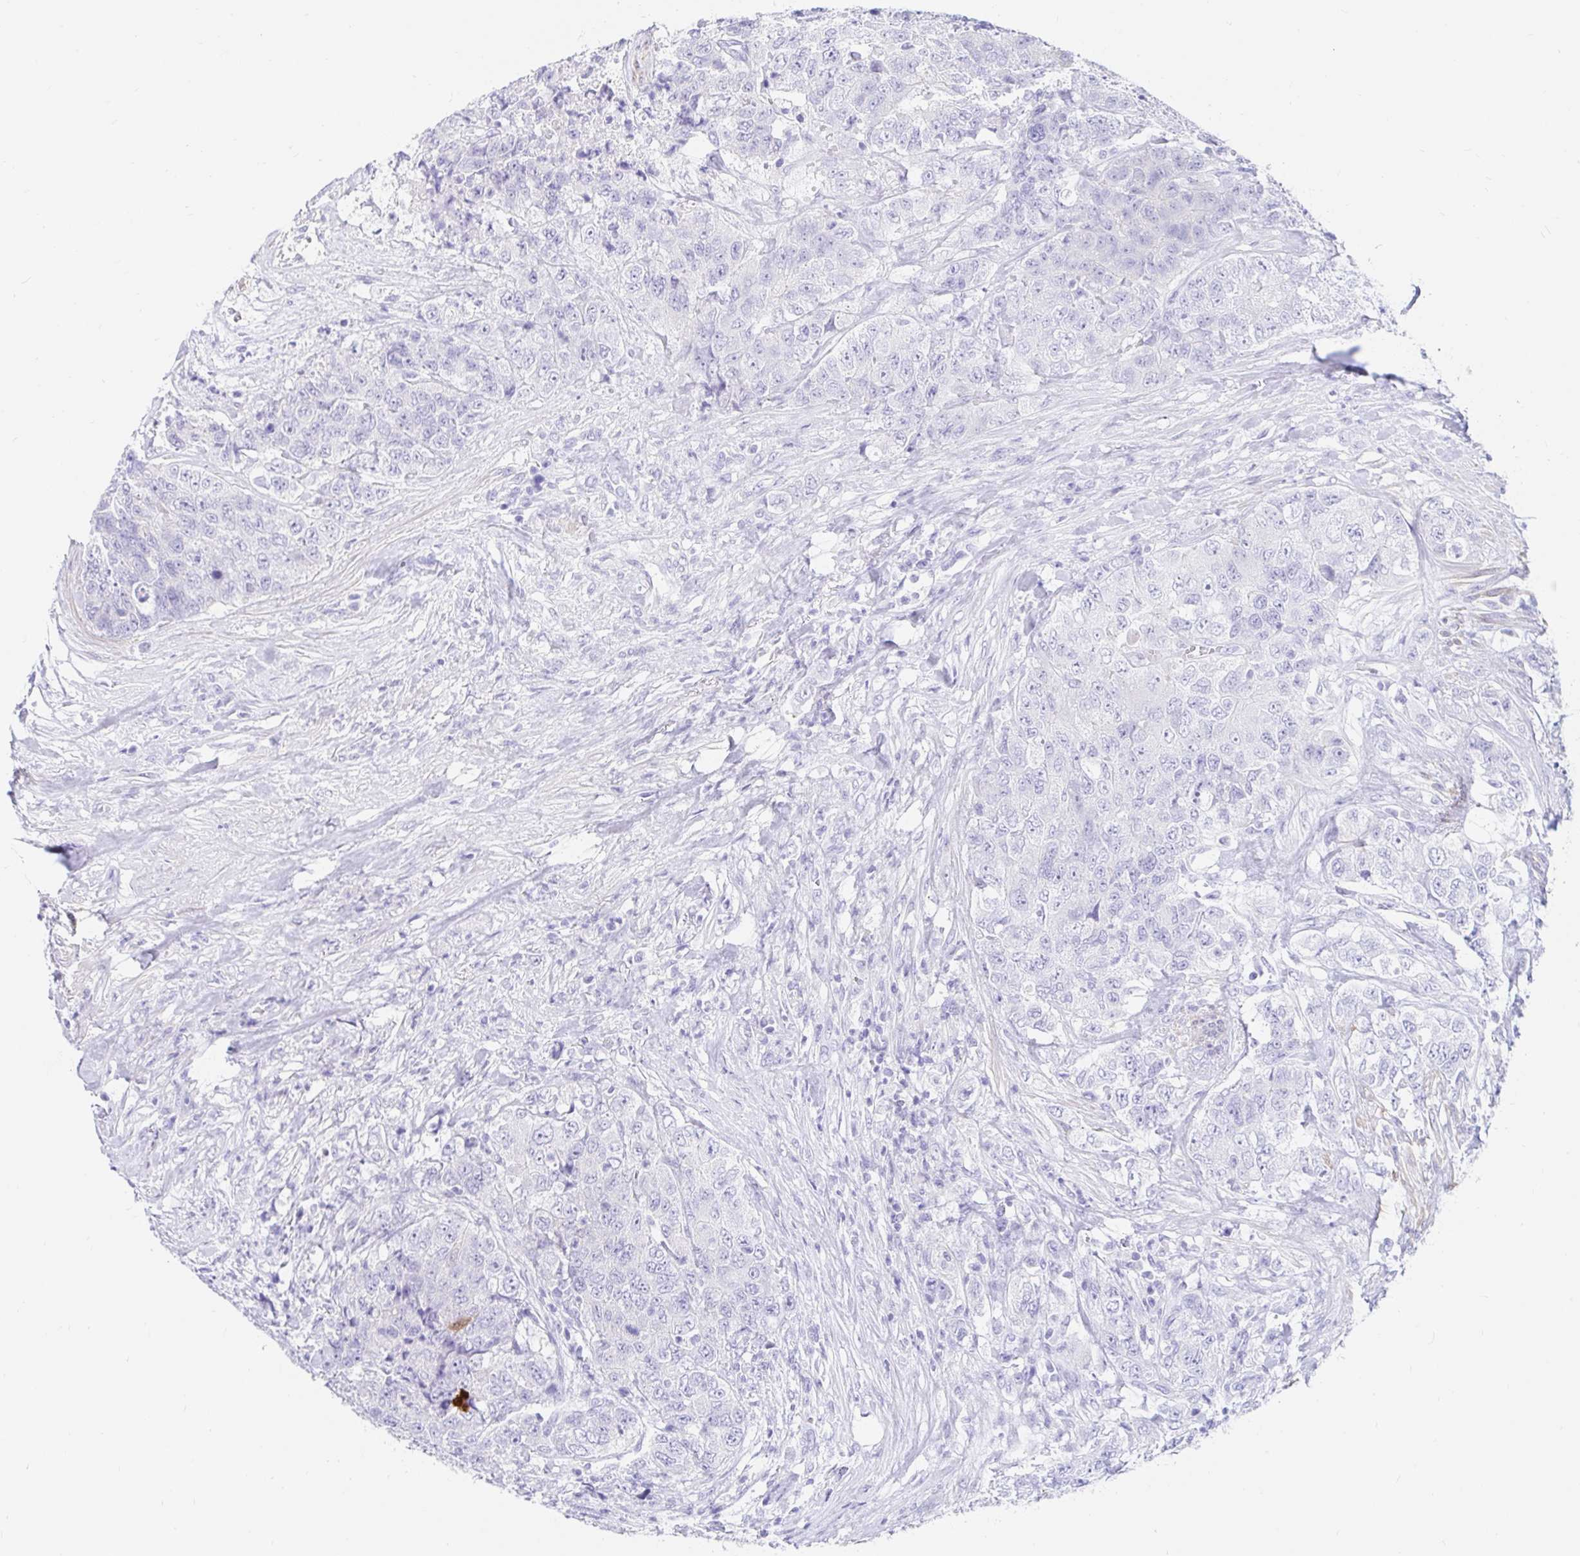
{"staining": {"intensity": "negative", "quantity": "none", "location": "none"}, "tissue": "urothelial cancer", "cell_type": "Tumor cells", "image_type": "cancer", "snomed": [{"axis": "morphology", "description": "Urothelial carcinoma, High grade"}, {"axis": "topography", "description": "Urinary bladder"}], "caption": "IHC of urothelial cancer reveals no staining in tumor cells.", "gene": "PPP1R1B", "patient": {"sex": "female", "age": 78}}